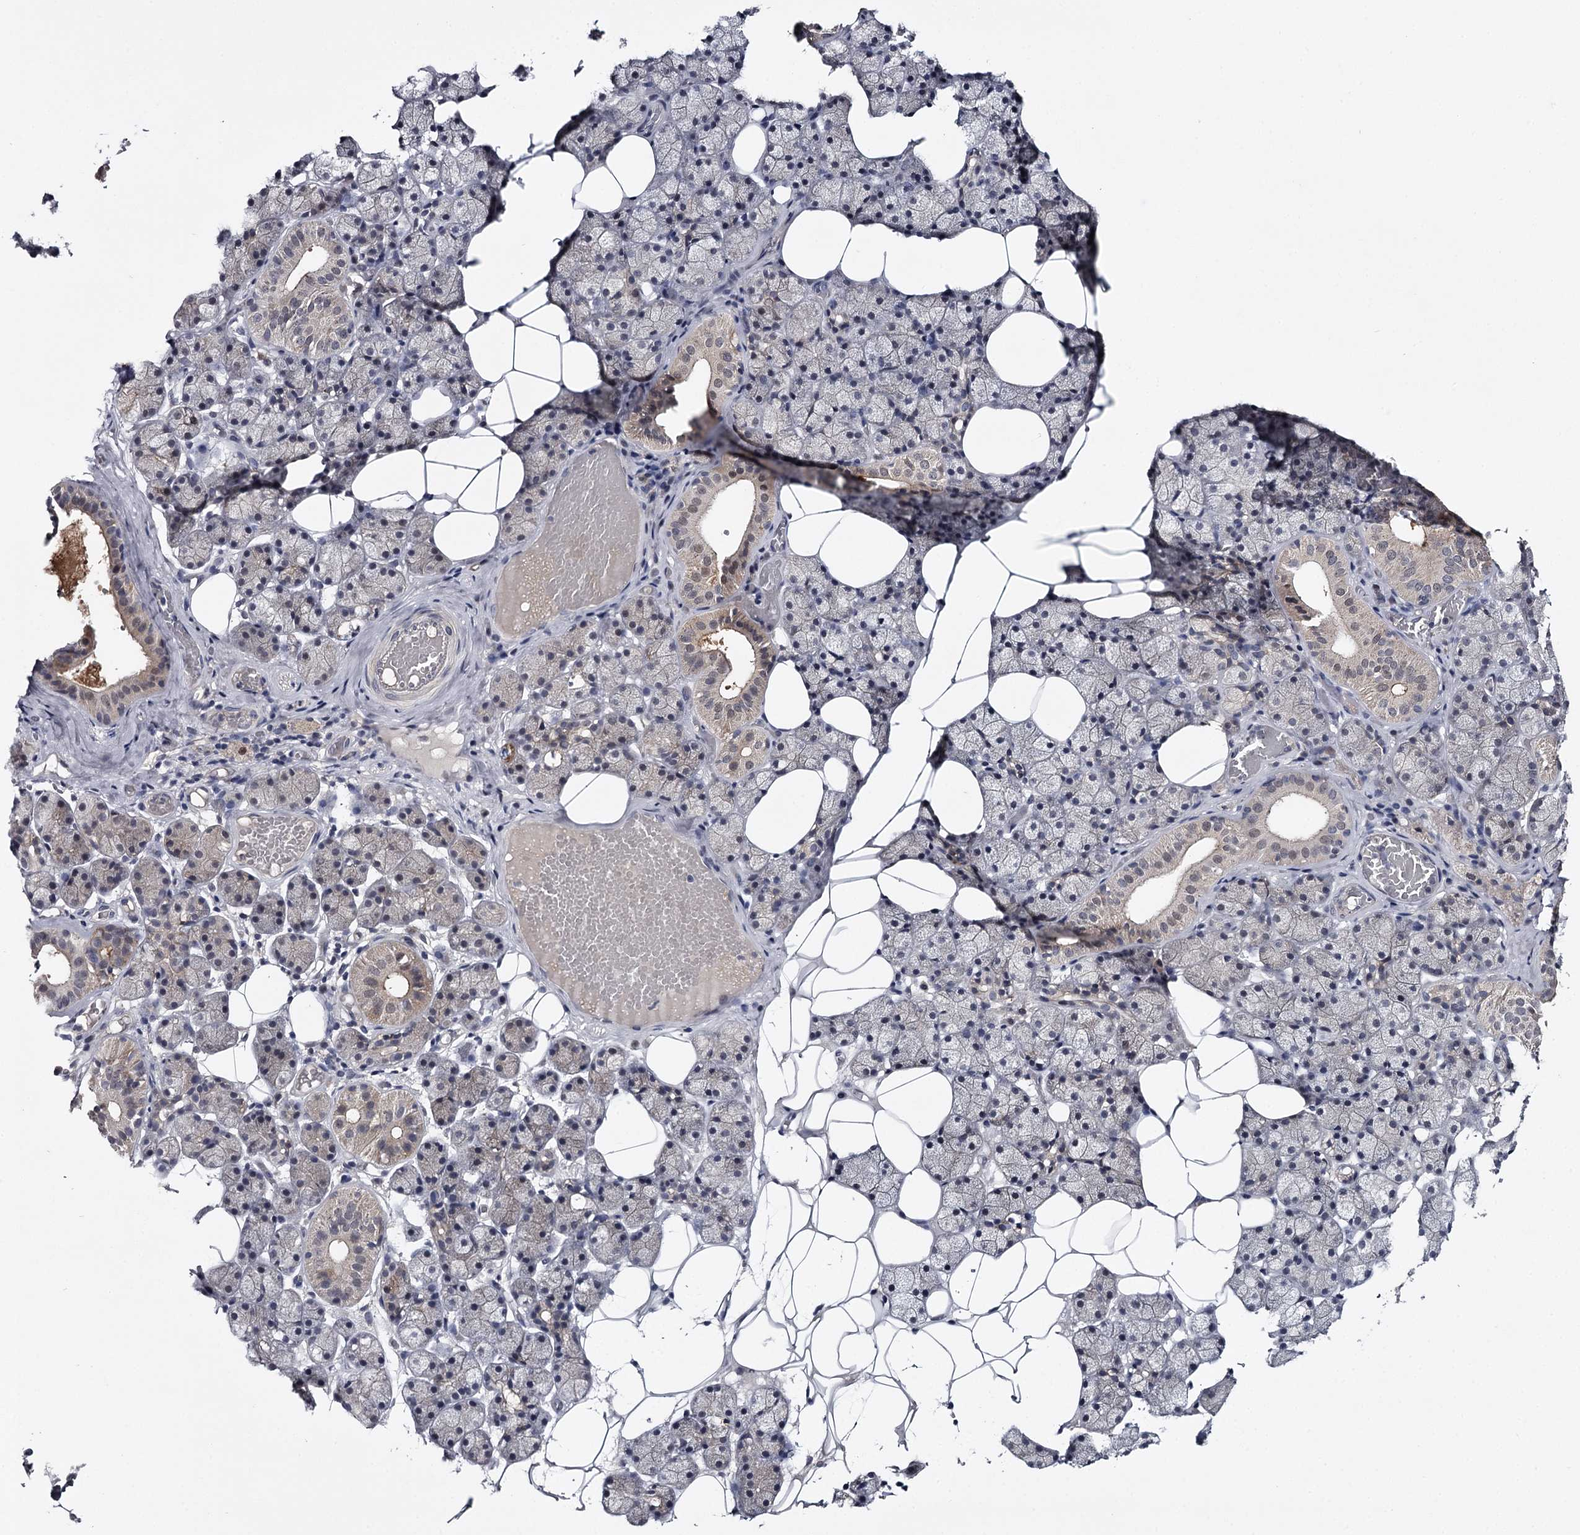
{"staining": {"intensity": "weak", "quantity": "<25%", "location": "cytoplasmic/membranous"}, "tissue": "salivary gland", "cell_type": "Glandular cells", "image_type": "normal", "snomed": [{"axis": "morphology", "description": "Normal tissue, NOS"}, {"axis": "topography", "description": "Salivary gland"}], "caption": "This is an immunohistochemistry micrograph of benign salivary gland. There is no expression in glandular cells.", "gene": "GTSF1", "patient": {"sex": "female", "age": 33}}